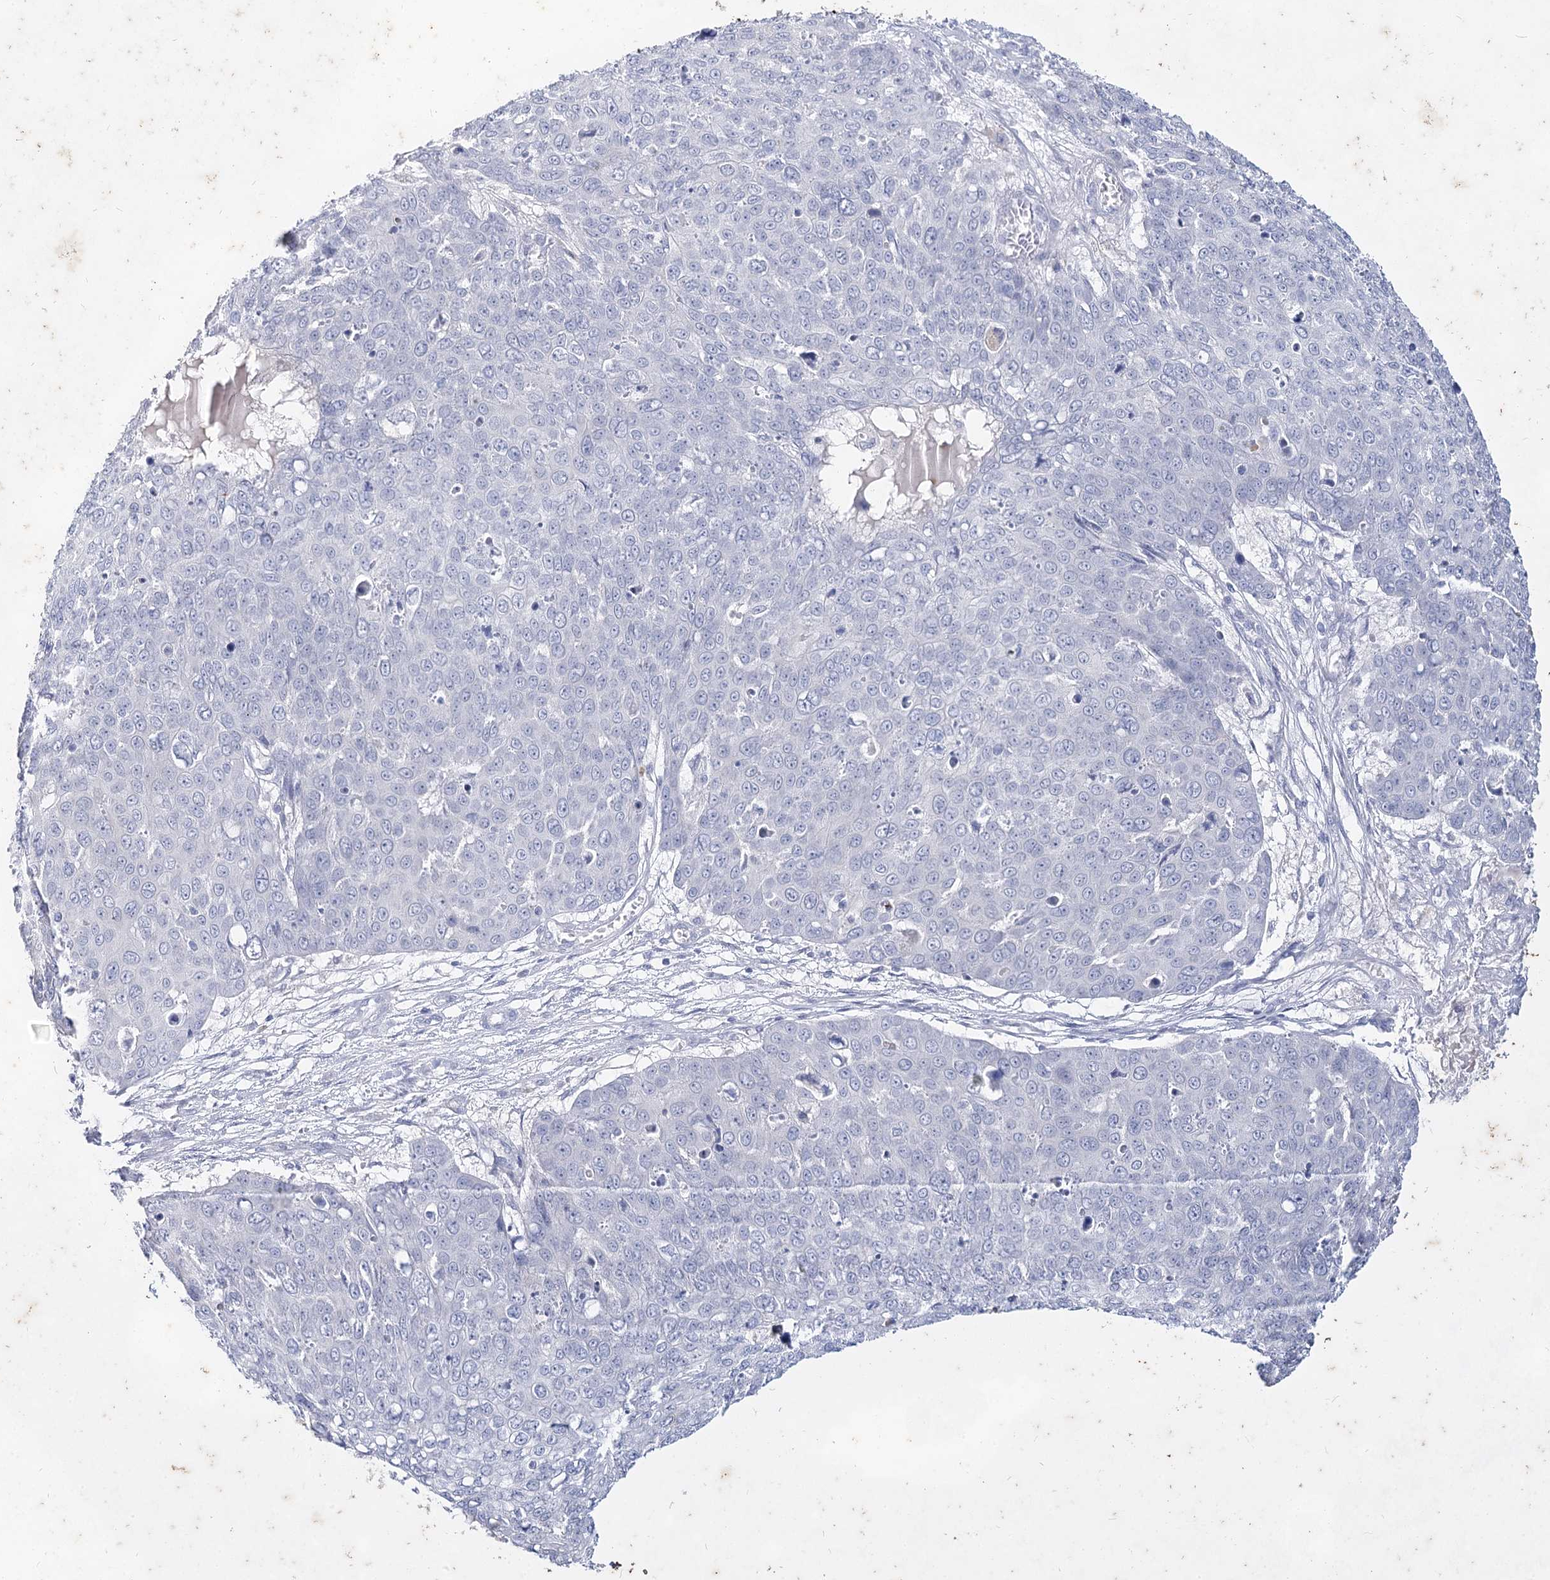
{"staining": {"intensity": "negative", "quantity": "none", "location": "none"}, "tissue": "skin cancer", "cell_type": "Tumor cells", "image_type": "cancer", "snomed": [{"axis": "morphology", "description": "Squamous cell carcinoma, NOS"}, {"axis": "topography", "description": "Skin"}], "caption": "High magnification brightfield microscopy of skin cancer (squamous cell carcinoma) stained with DAB (3,3'-diaminobenzidine) (brown) and counterstained with hematoxylin (blue): tumor cells show no significant expression.", "gene": "CCDC73", "patient": {"sex": "male", "age": 71}}